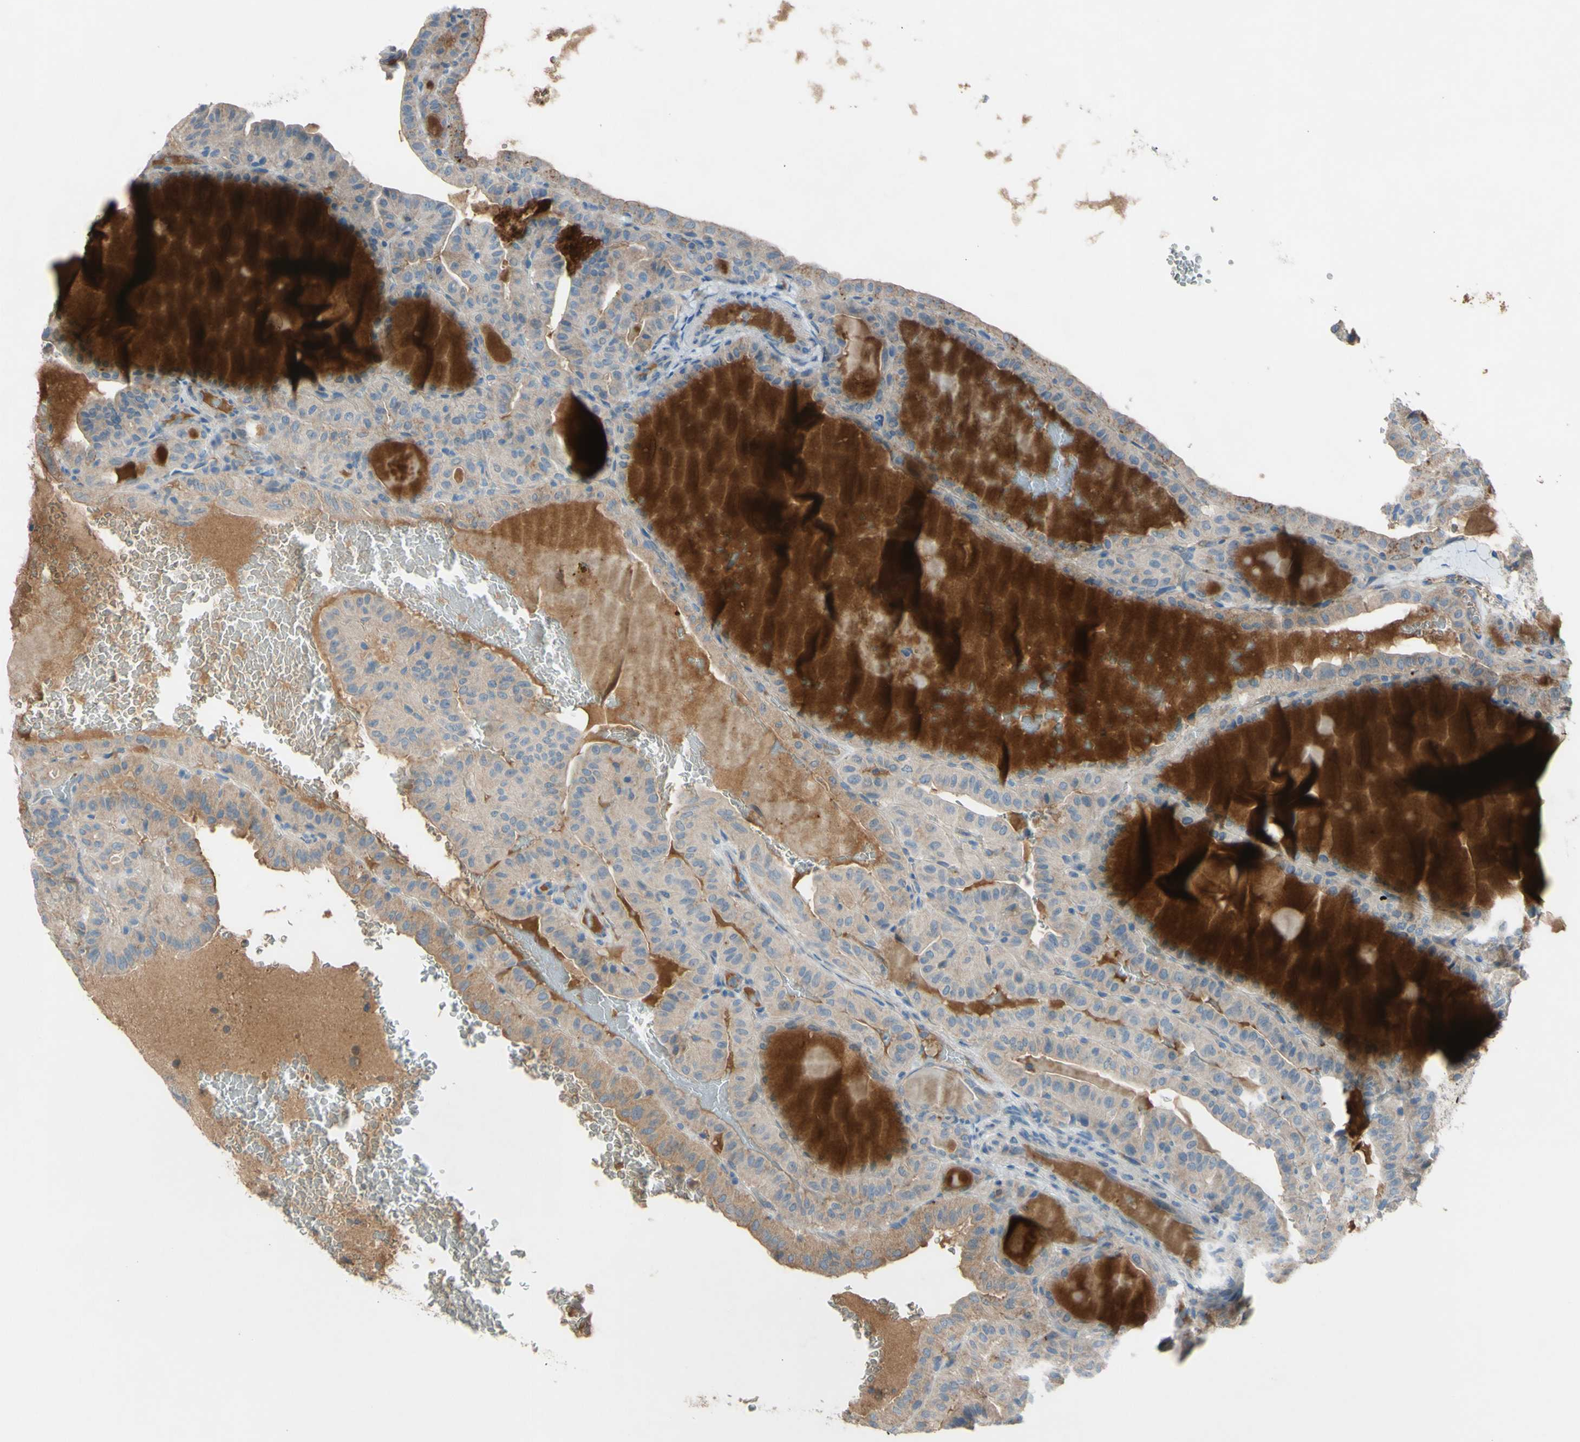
{"staining": {"intensity": "weak", "quantity": "25%-75%", "location": "cytoplasmic/membranous"}, "tissue": "thyroid cancer", "cell_type": "Tumor cells", "image_type": "cancer", "snomed": [{"axis": "morphology", "description": "Papillary adenocarcinoma, NOS"}, {"axis": "topography", "description": "Thyroid gland"}], "caption": "A brown stain shows weak cytoplasmic/membranous positivity of a protein in thyroid cancer (papillary adenocarcinoma) tumor cells.", "gene": "ATRN", "patient": {"sex": "male", "age": 77}}